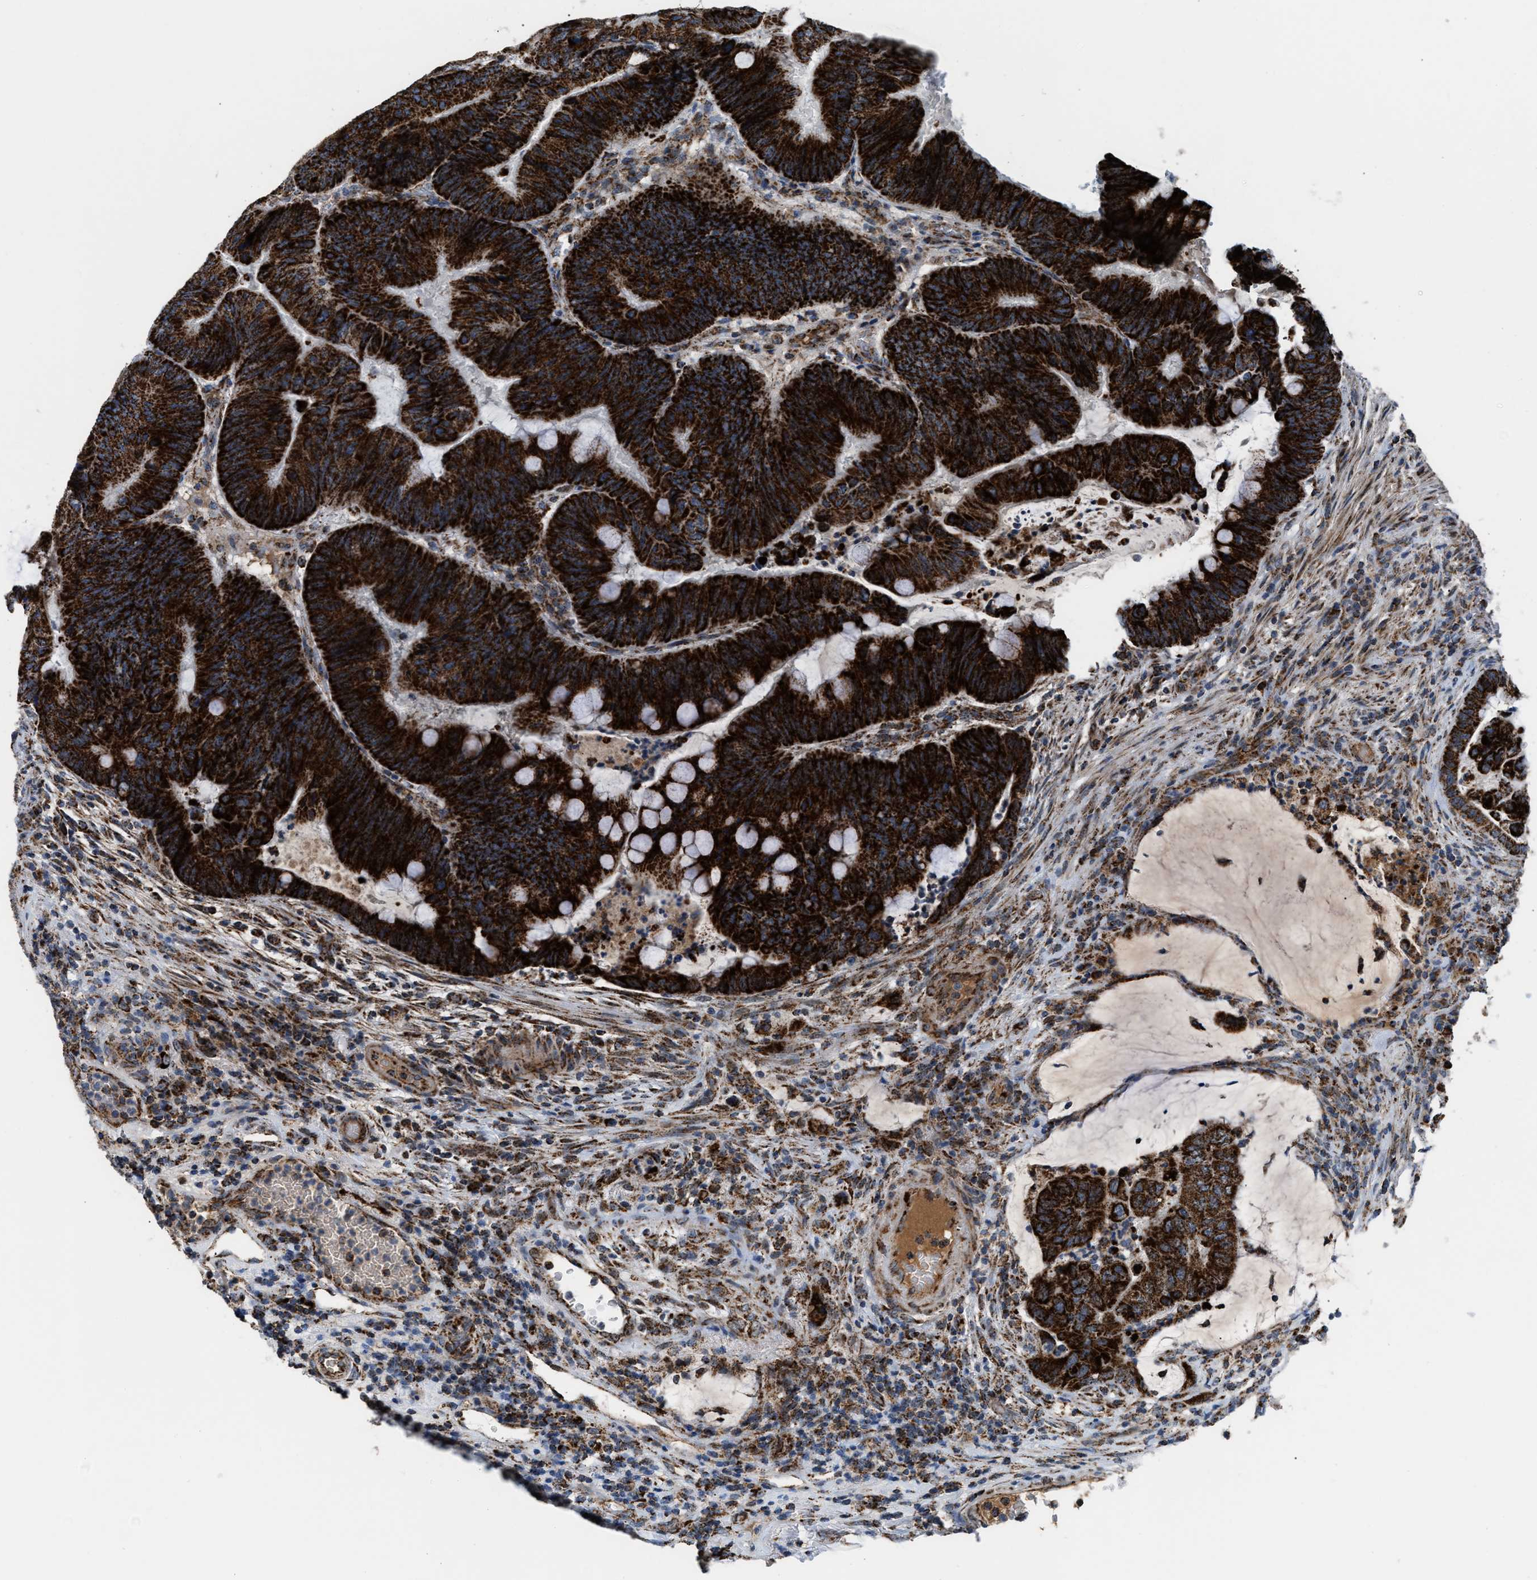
{"staining": {"intensity": "strong", "quantity": ">75%", "location": "cytoplasmic/membranous"}, "tissue": "colorectal cancer", "cell_type": "Tumor cells", "image_type": "cancer", "snomed": [{"axis": "morphology", "description": "Normal tissue, NOS"}, {"axis": "morphology", "description": "Adenocarcinoma, NOS"}, {"axis": "topography", "description": "Rectum"}, {"axis": "topography", "description": "Peripheral nerve tissue"}], "caption": "Adenocarcinoma (colorectal) stained with DAB IHC reveals high levels of strong cytoplasmic/membranous positivity in approximately >75% of tumor cells. (brown staining indicates protein expression, while blue staining denotes nuclei).", "gene": "PMPCA", "patient": {"sex": "male", "age": 92}}